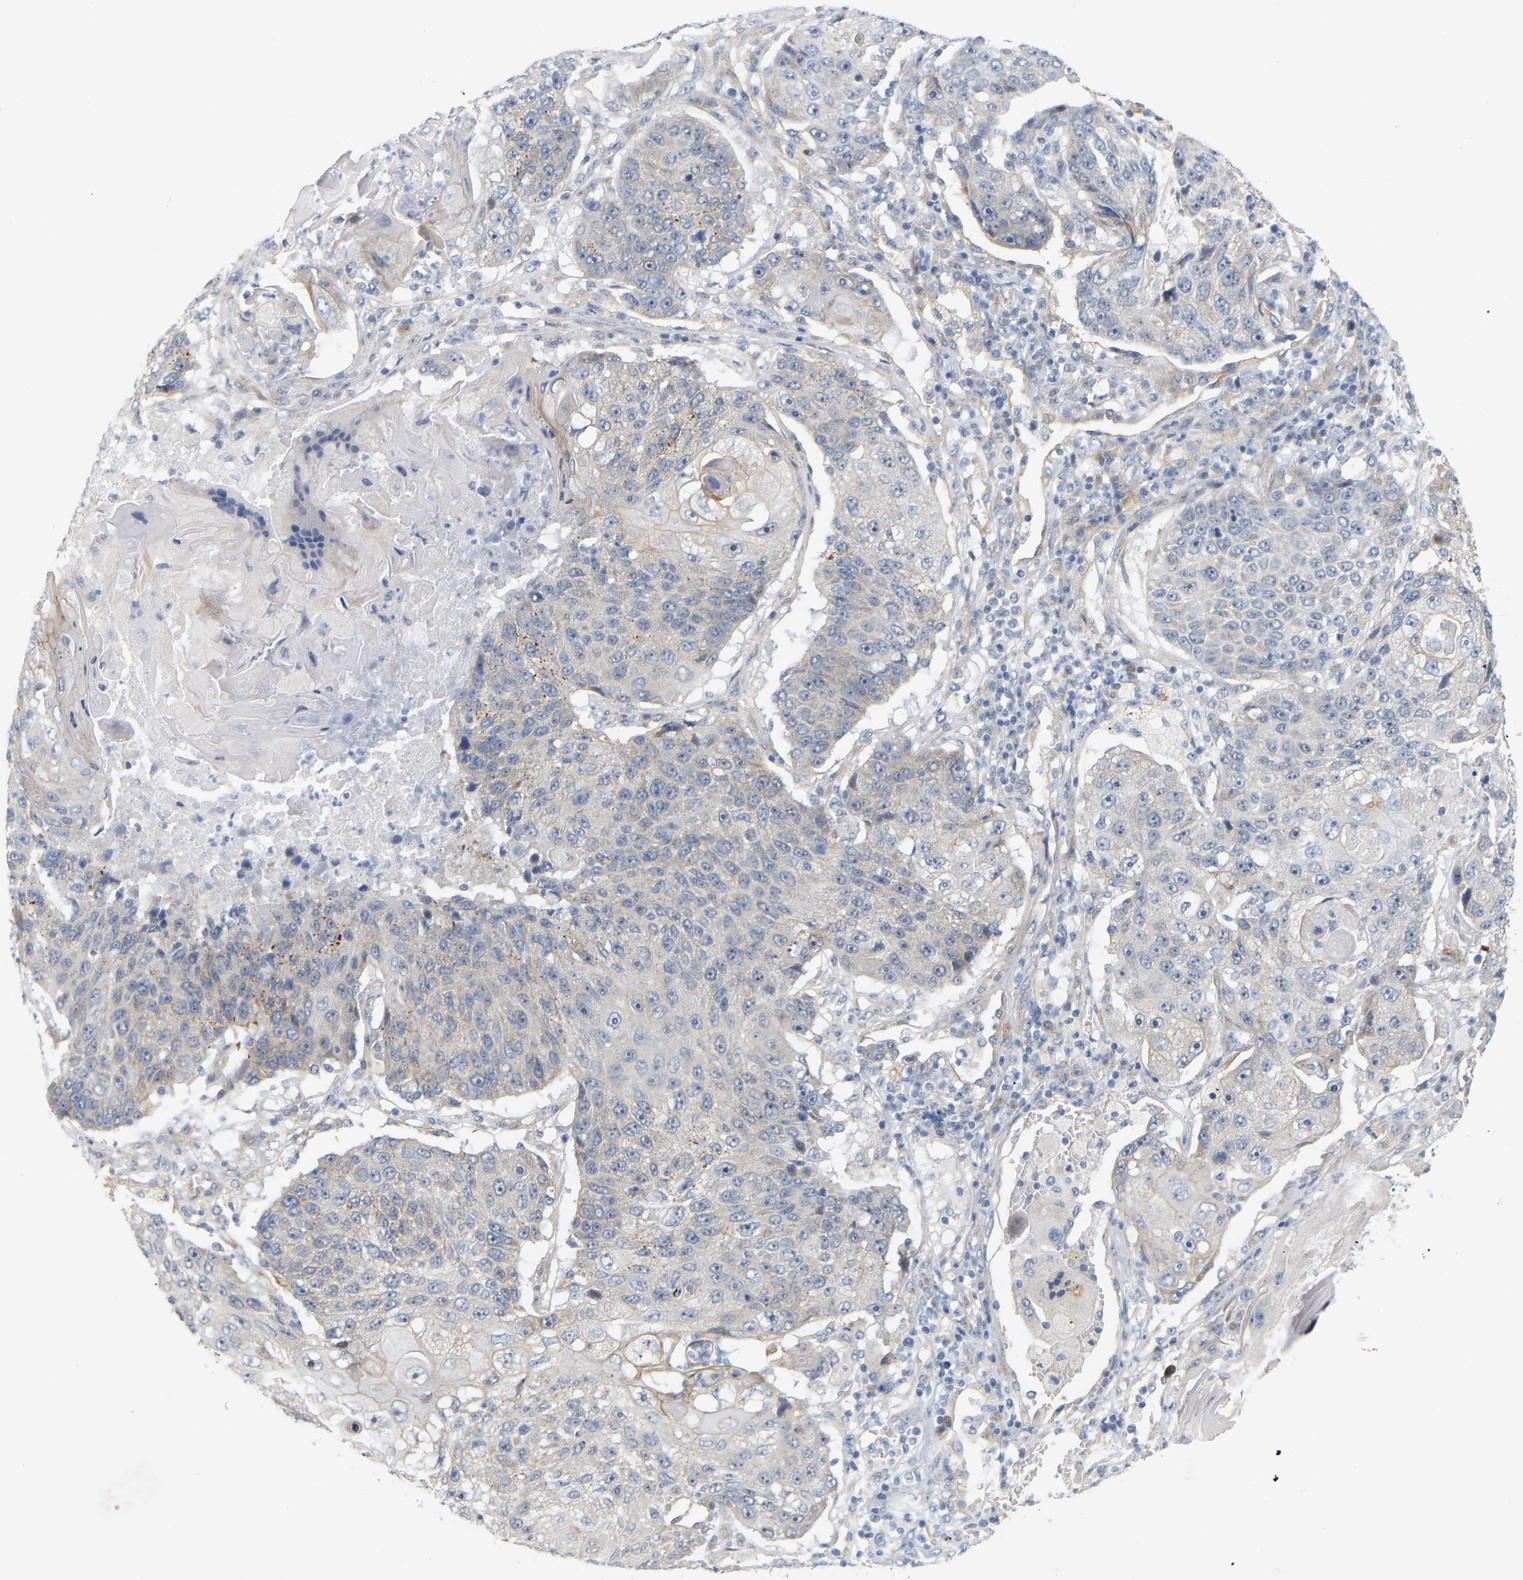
{"staining": {"intensity": "negative", "quantity": "none", "location": "none"}, "tissue": "lung cancer", "cell_type": "Tumor cells", "image_type": "cancer", "snomed": [{"axis": "morphology", "description": "Squamous cell carcinoma, NOS"}, {"axis": "topography", "description": "Lung"}], "caption": "Tumor cells are negative for protein expression in human lung cancer (squamous cell carcinoma).", "gene": "MINDY4", "patient": {"sex": "male", "age": 61}}